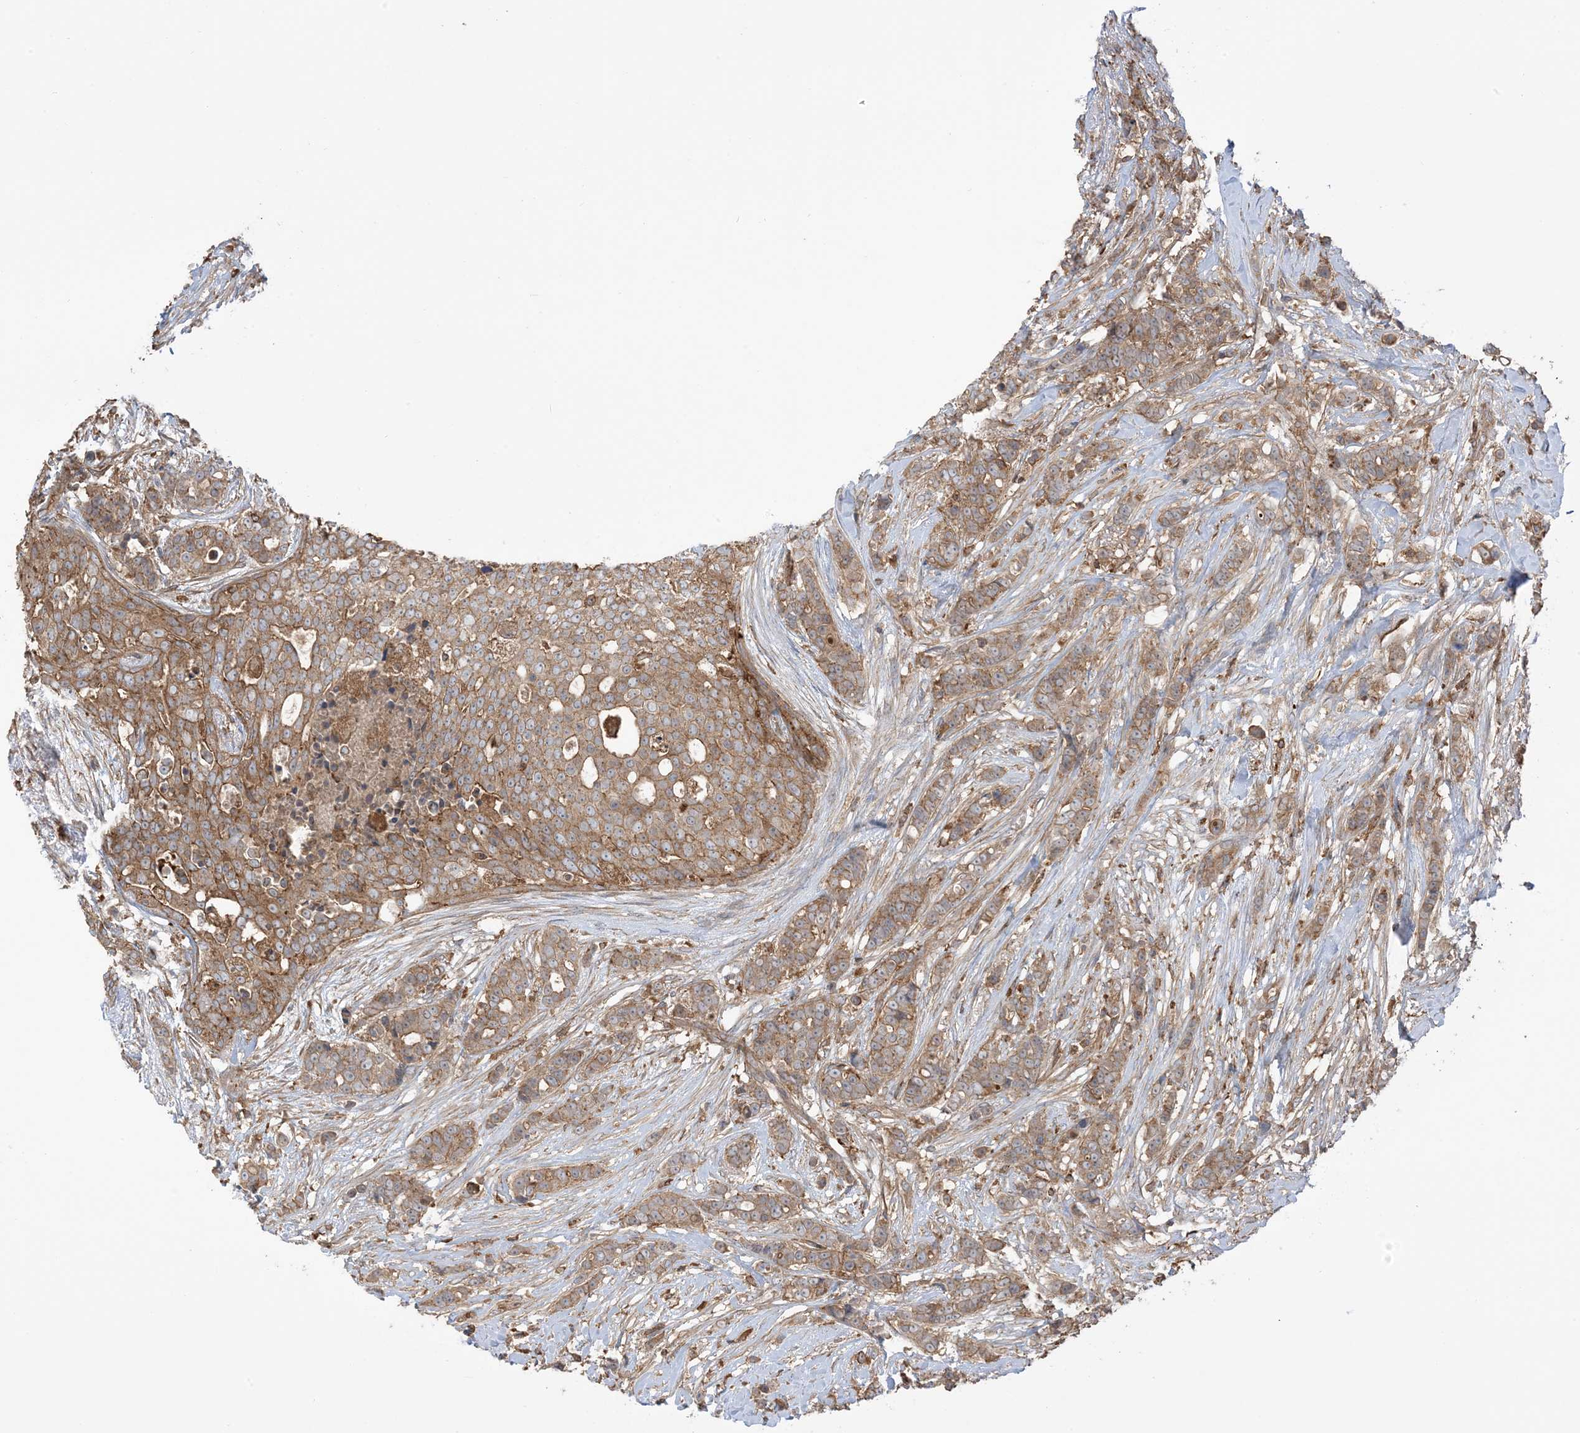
{"staining": {"intensity": "moderate", "quantity": ">75%", "location": "cytoplasmic/membranous"}, "tissue": "breast cancer", "cell_type": "Tumor cells", "image_type": "cancer", "snomed": [{"axis": "morphology", "description": "Lobular carcinoma"}, {"axis": "topography", "description": "Breast"}], "caption": "Protein expression analysis of lobular carcinoma (breast) displays moderate cytoplasmic/membranous staining in approximately >75% of tumor cells. (DAB (3,3'-diaminobenzidine) IHC with brightfield microscopy, high magnification).", "gene": "CAPZB", "patient": {"sex": "female", "age": 51}}